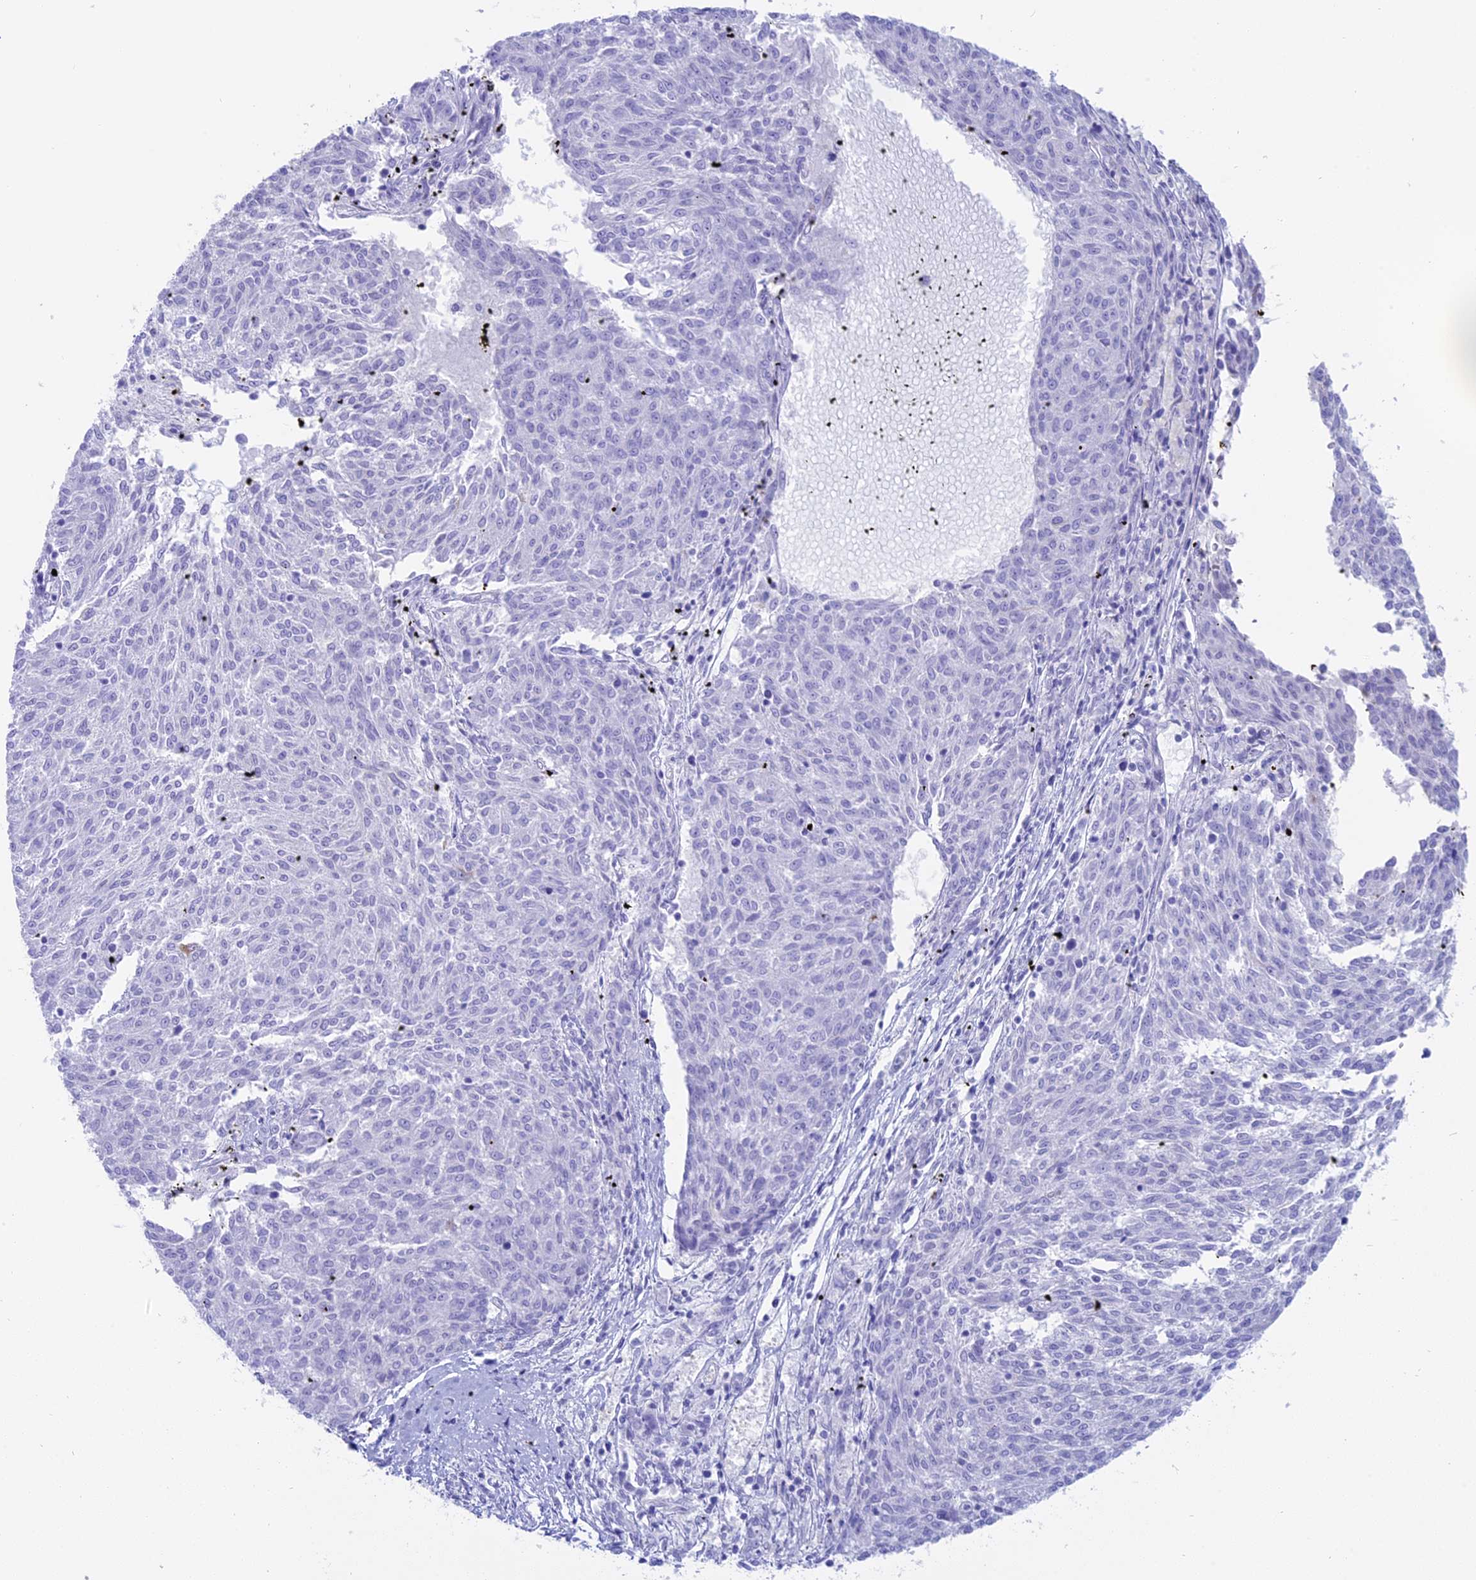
{"staining": {"intensity": "negative", "quantity": "none", "location": "none"}, "tissue": "melanoma", "cell_type": "Tumor cells", "image_type": "cancer", "snomed": [{"axis": "morphology", "description": "Malignant melanoma, NOS"}, {"axis": "topography", "description": "Skin"}], "caption": "Micrograph shows no protein expression in tumor cells of melanoma tissue.", "gene": "OR2AE1", "patient": {"sex": "female", "age": 72}}